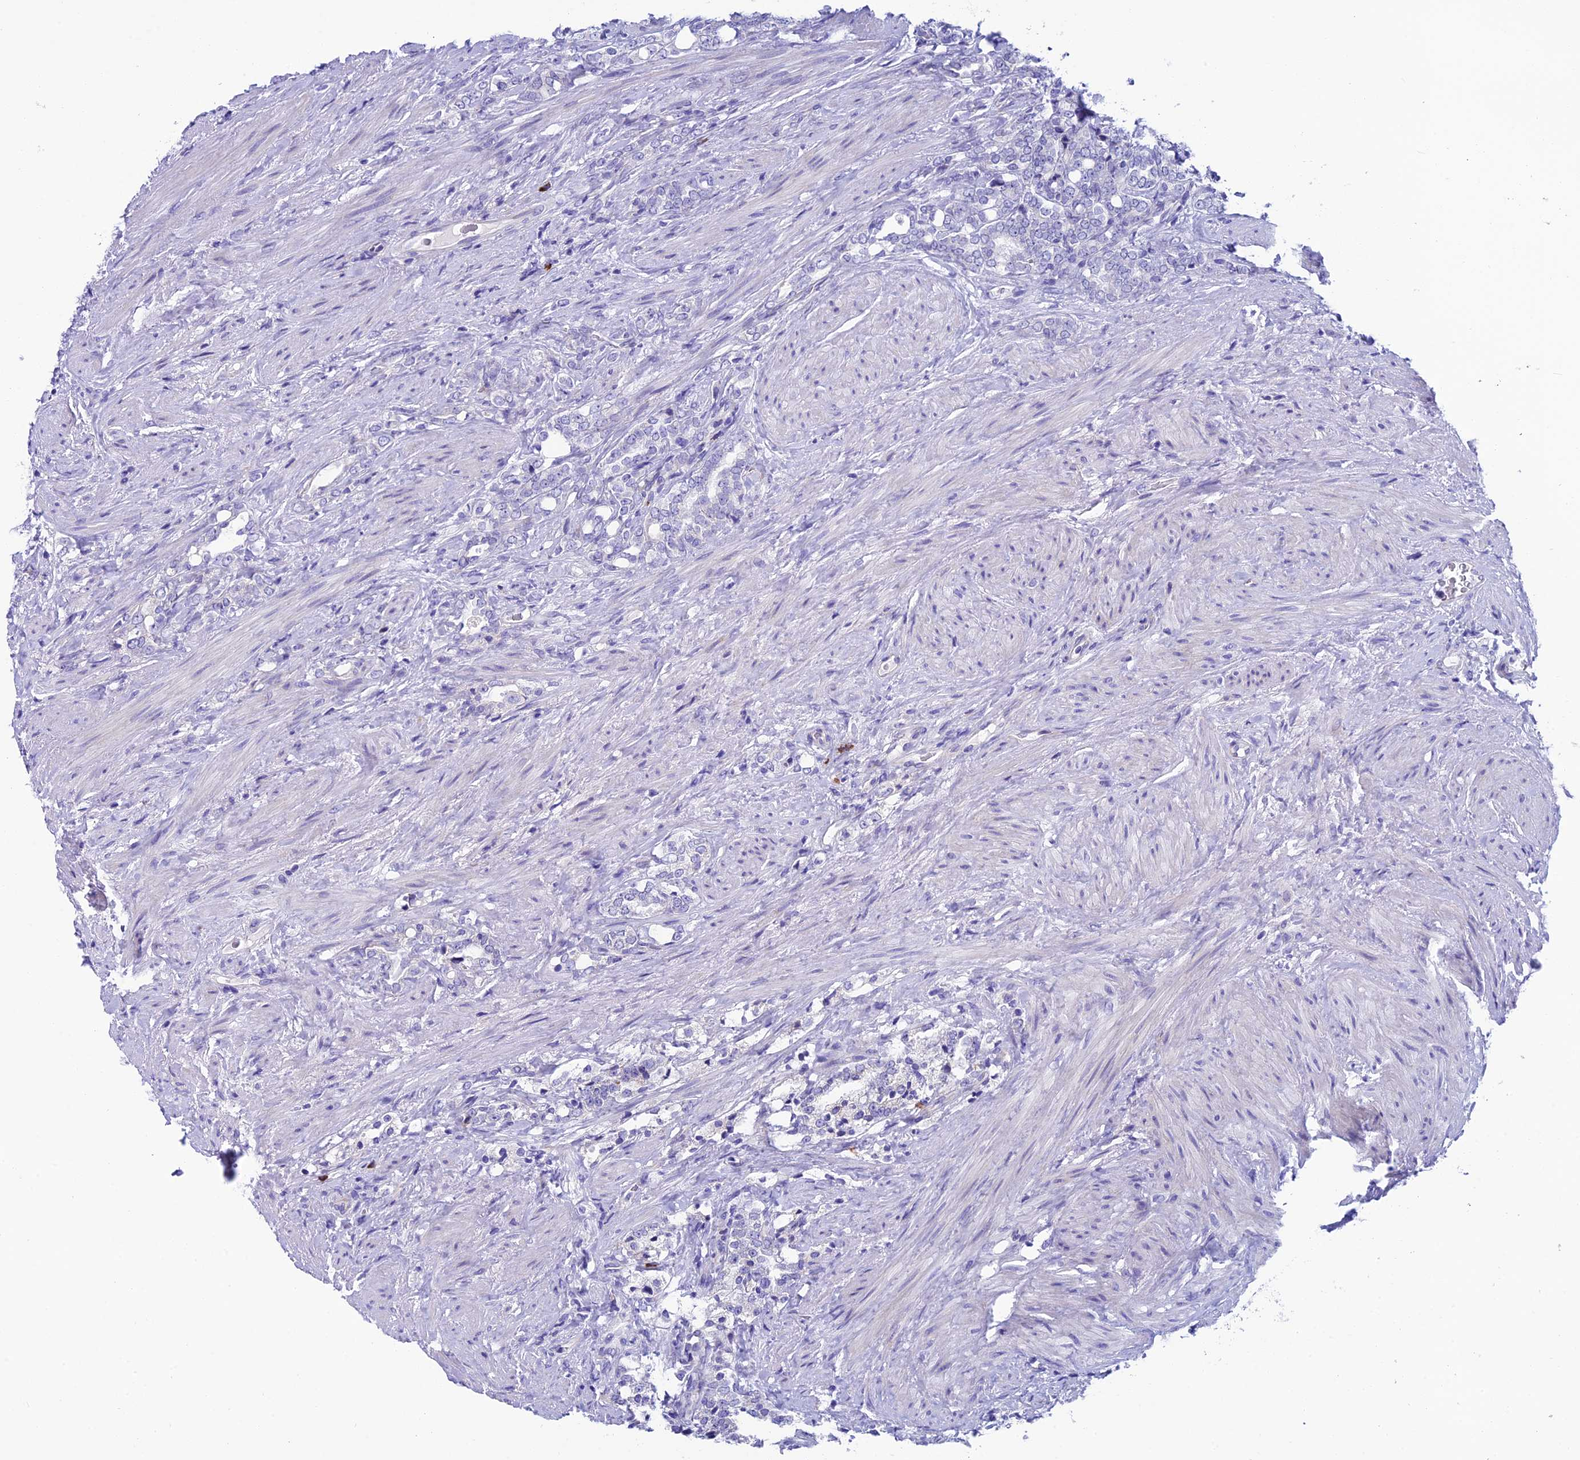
{"staining": {"intensity": "negative", "quantity": "none", "location": "none"}, "tissue": "prostate cancer", "cell_type": "Tumor cells", "image_type": "cancer", "snomed": [{"axis": "morphology", "description": "Adenocarcinoma, High grade"}, {"axis": "topography", "description": "Prostate"}], "caption": "DAB immunohistochemical staining of prostate cancer (adenocarcinoma (high-grade)) exhibits no significant expression in tumor cells. Brightfield microscopy of IHC stained with DAB (3,3'-diaminobenzidine) (brown) and hematoxylin (blue), captured at high magnification.", "gene": "MACIR", "patient": {"sex": "male", "age": 64}}